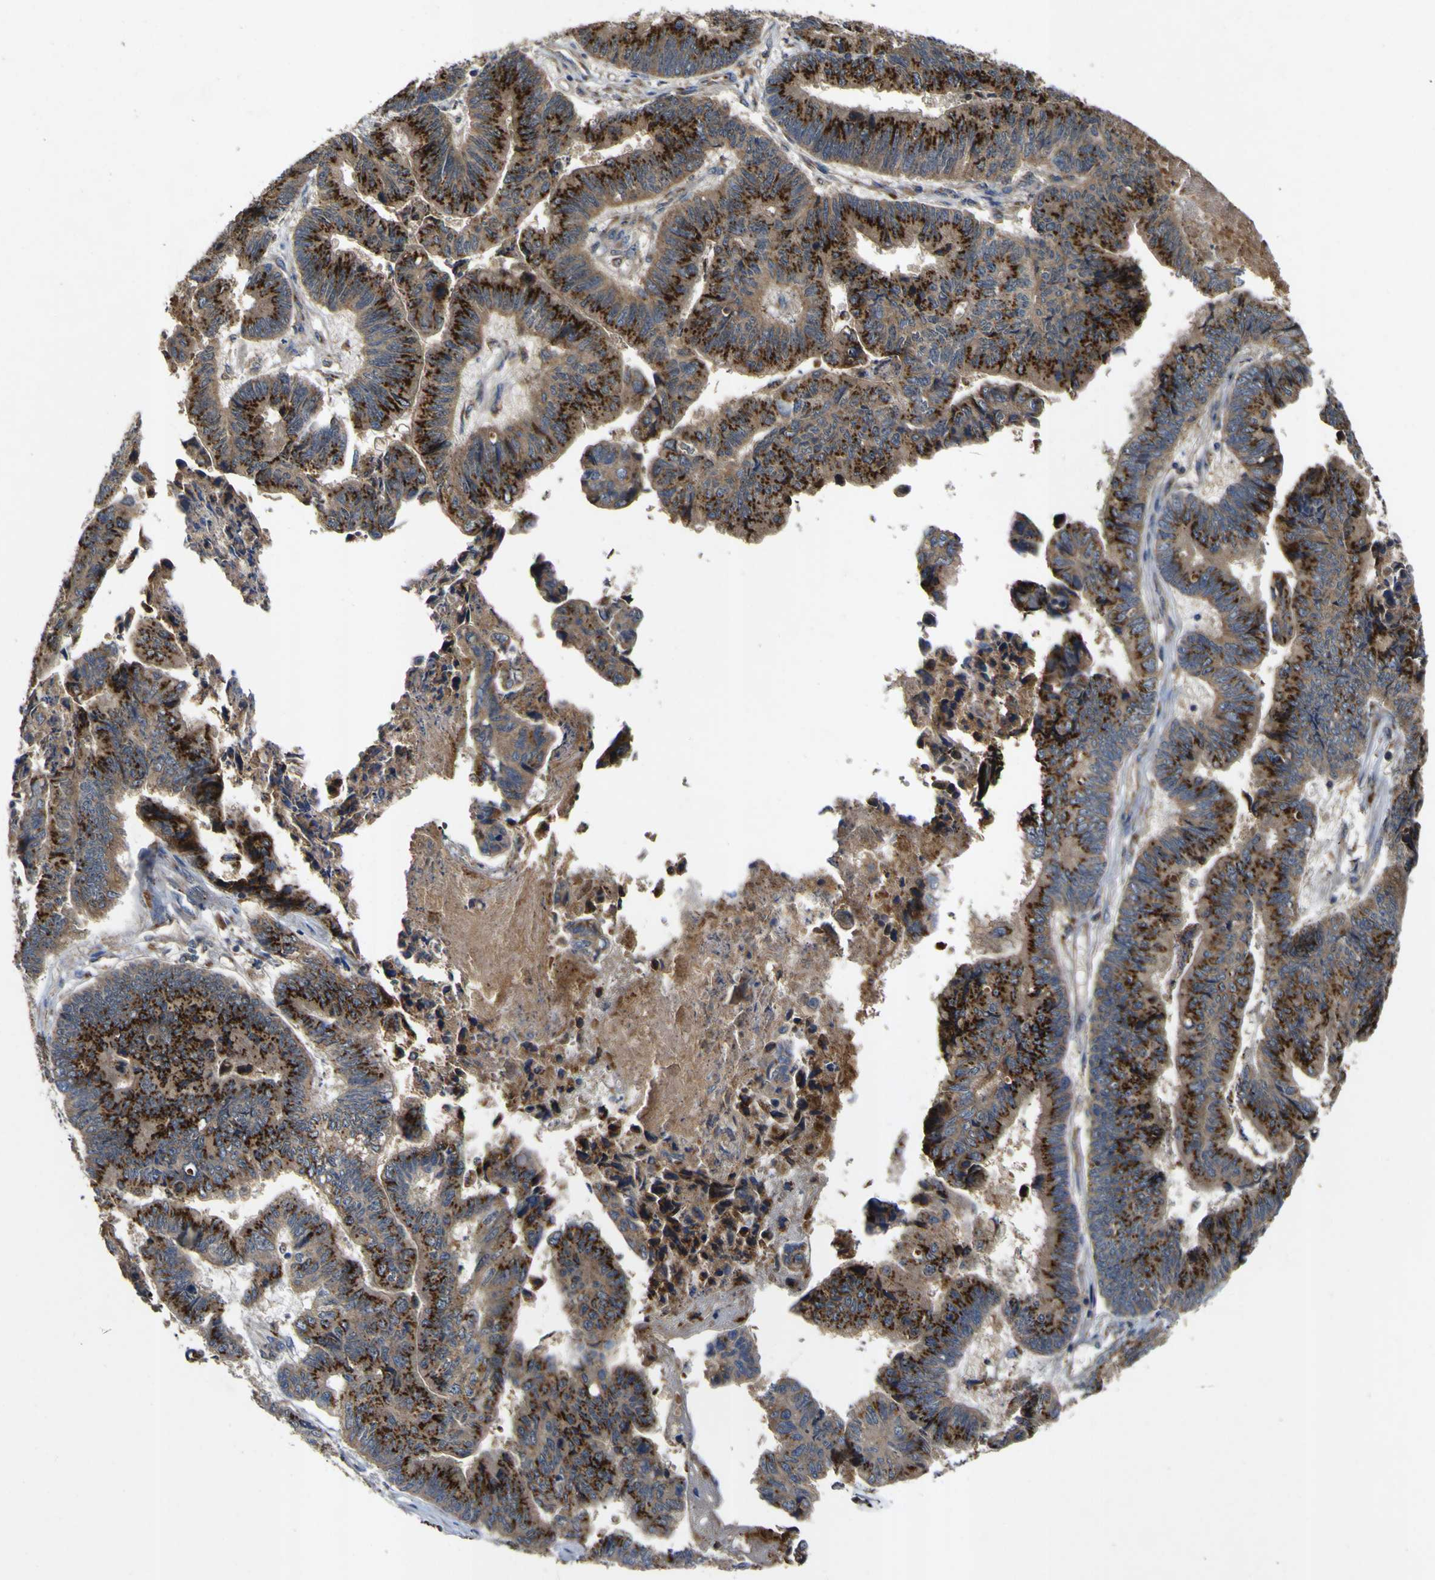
{"staining": {"intensity": "strong", "quantity": ">75%", "location": "cytoplasmic/membranous"}, "tissue": "stomach cancer", "cell_type": "Tumor cells", "image_type": "cancer", "snomed": [{"axis": "morphology", "description": "Adenocarcinoma, NOS"}, {"axis": "topography", "description": "Stomach, lower"}], "caption": "A photomicrograph showing strong cytoplasmic/membranous expression in approximately >75% of tumor cells in stomach cancer (adenocarcinoma), as visualized by brown immunohistochemical staining.", "gene": "COA1", "patient": {"sex": "male", "age": 77}}